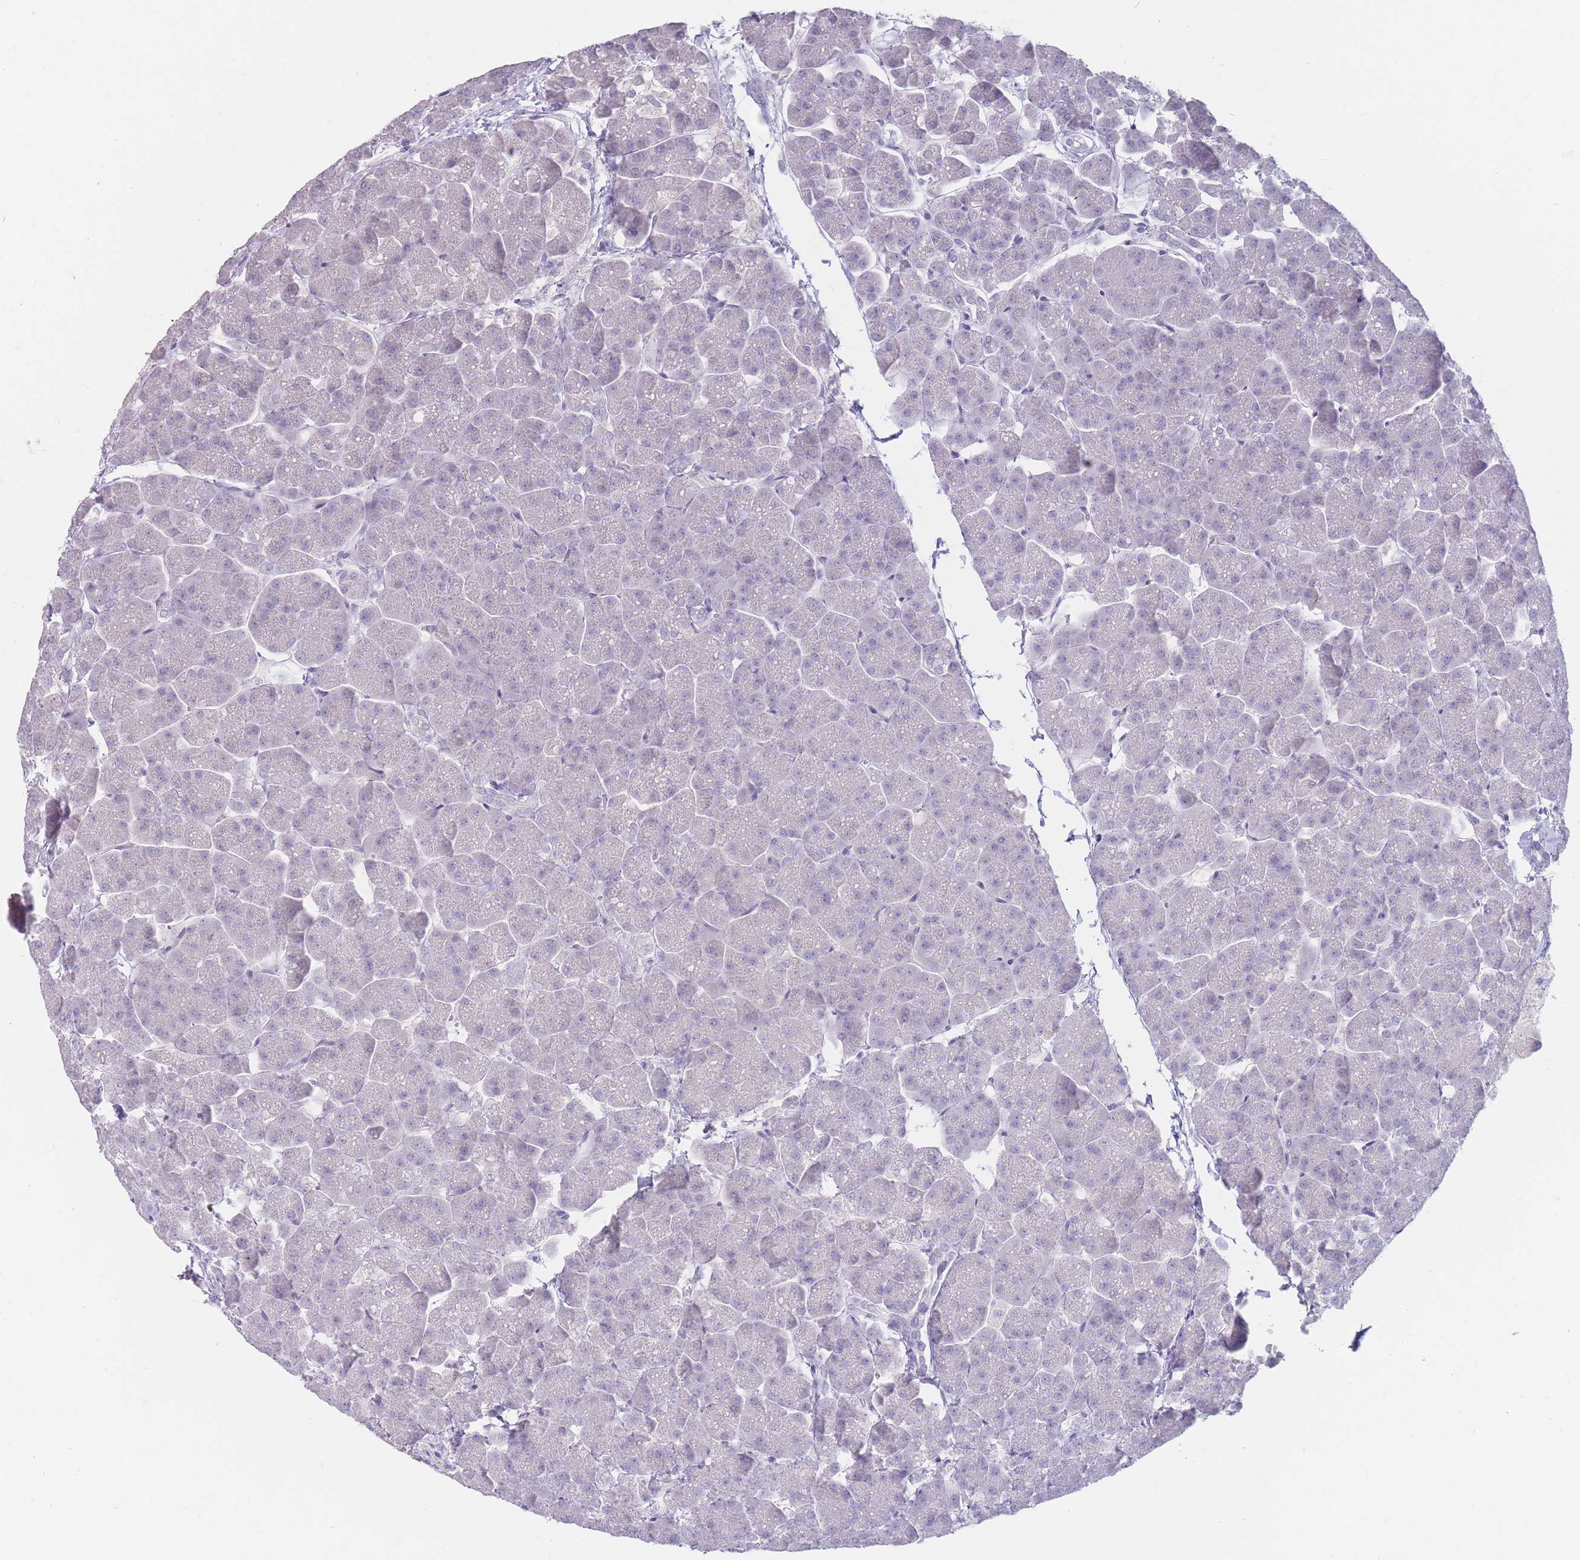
{"staining": {"intensity": "negative", "quantity": "none", "location": "none"}, "tissue": "pancreas", "cell_type": "Exocrine glandular cells", "image_type": "normal", "snomed": [{"axis": "morphology", "description": "Normal tissue, NOS"}, {"axis": "topography", "description": "Pancreas"}, {"axis": "topography", "description": "Peripheral nerve tissue"}], "caption": "IHC image of normal pancreas stained for a protein (brown), which exhibits no positivity in exocrine glandular cells. Brightfield microscopy of immunohistochemistry (IHC) stained with DAB (3,3'-diaminobenzidine) (brown) and hematoxylin (blue), captured at high magnification.", "gene": "PRG4", "patient": {"sex": "male", "age": 54}}